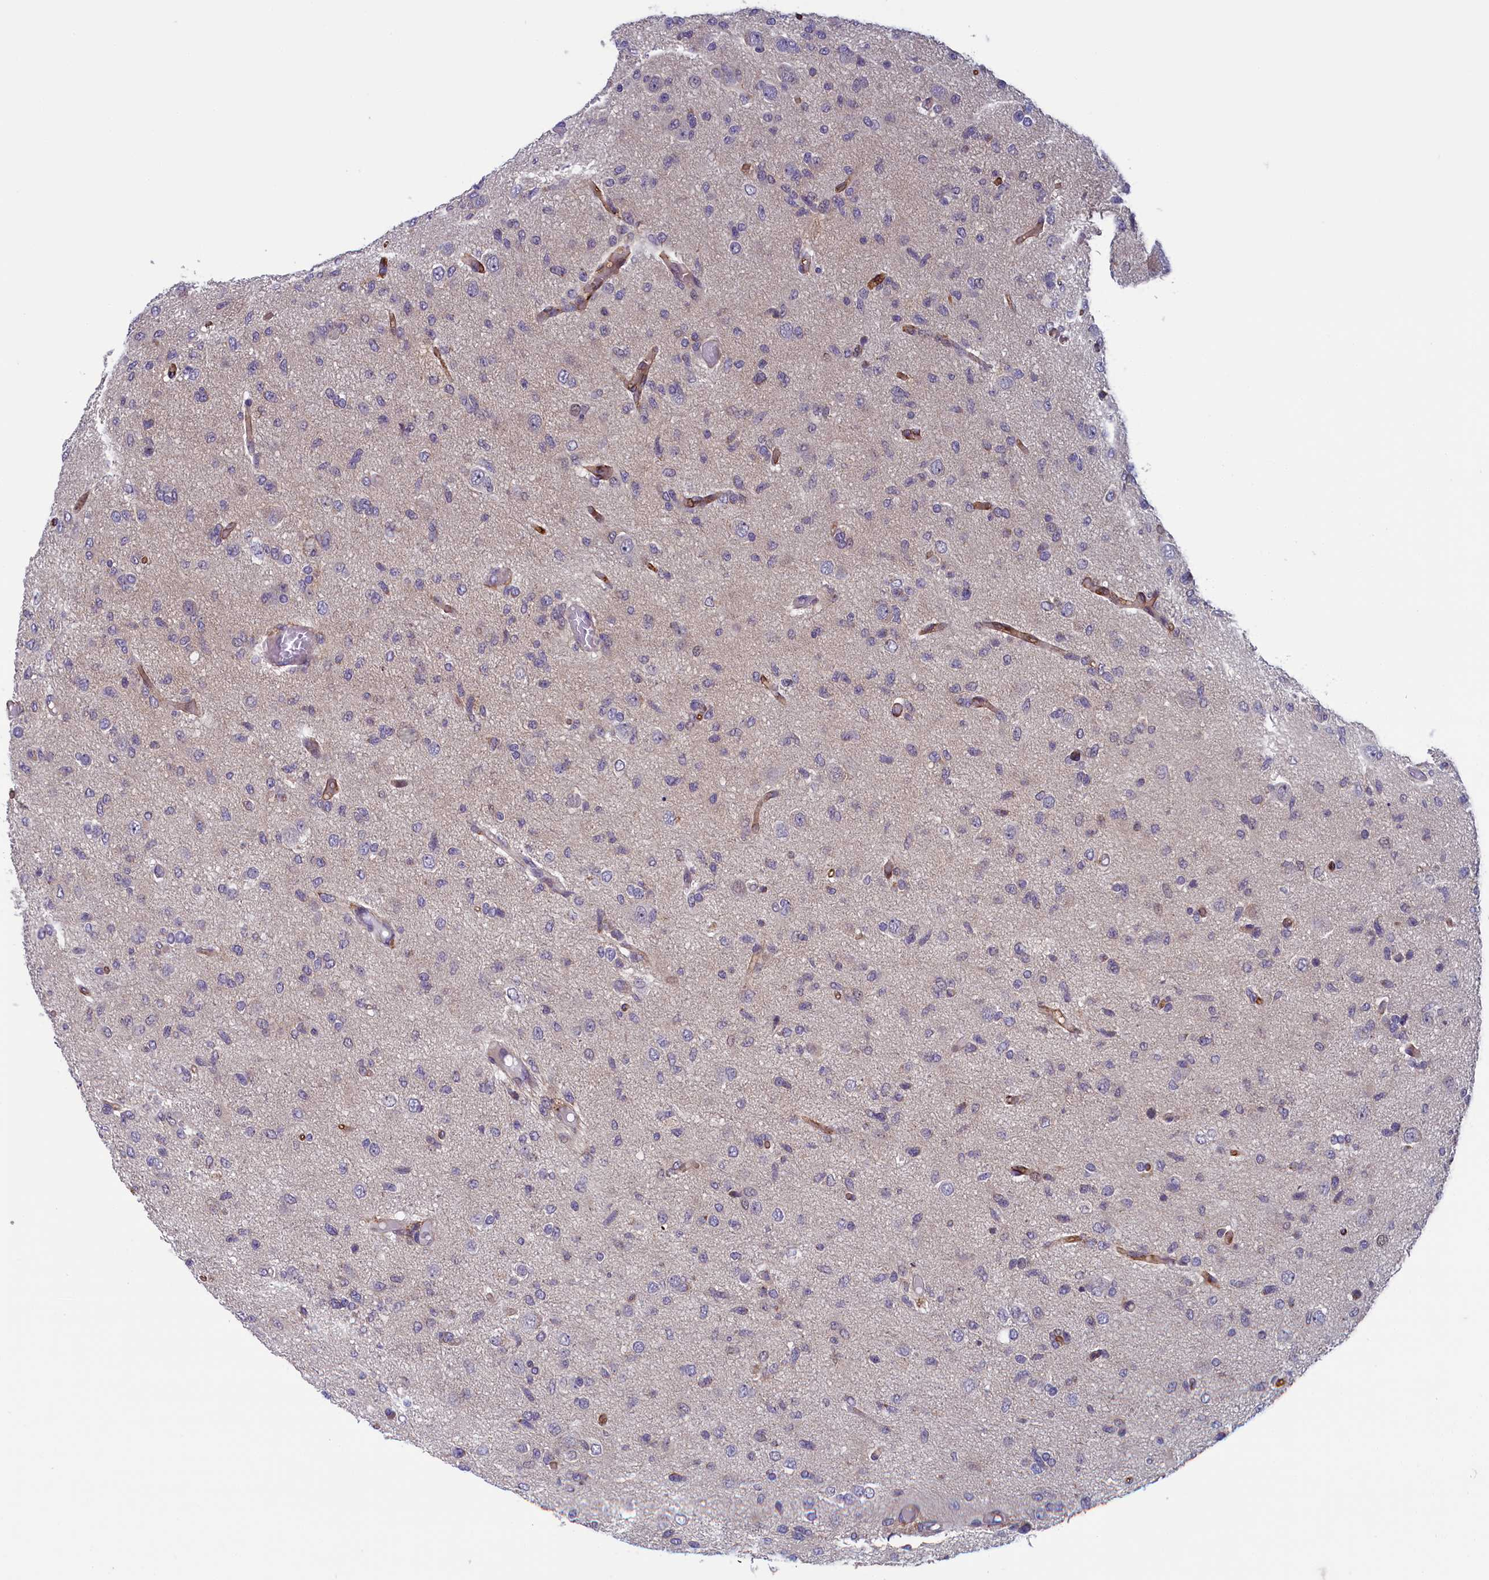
{"staining": {"intensity": "negative", "quantity": "none", "location": "none"}, "tissue": "glioma", "cell_type": "Tumor cells", "image_type": "cancer", "snomed": [{"axis": "morphology", "description": "Glioma, malignant, High grade"}, {"axis": "topography", "description": "Brain"}], "caption": "Protein analysis of high-grade glioma (malignant) reveals no significant expression in tumor cells.", "gene": "ANKRD39", "patient": {"sex": "female", "age": 59}}